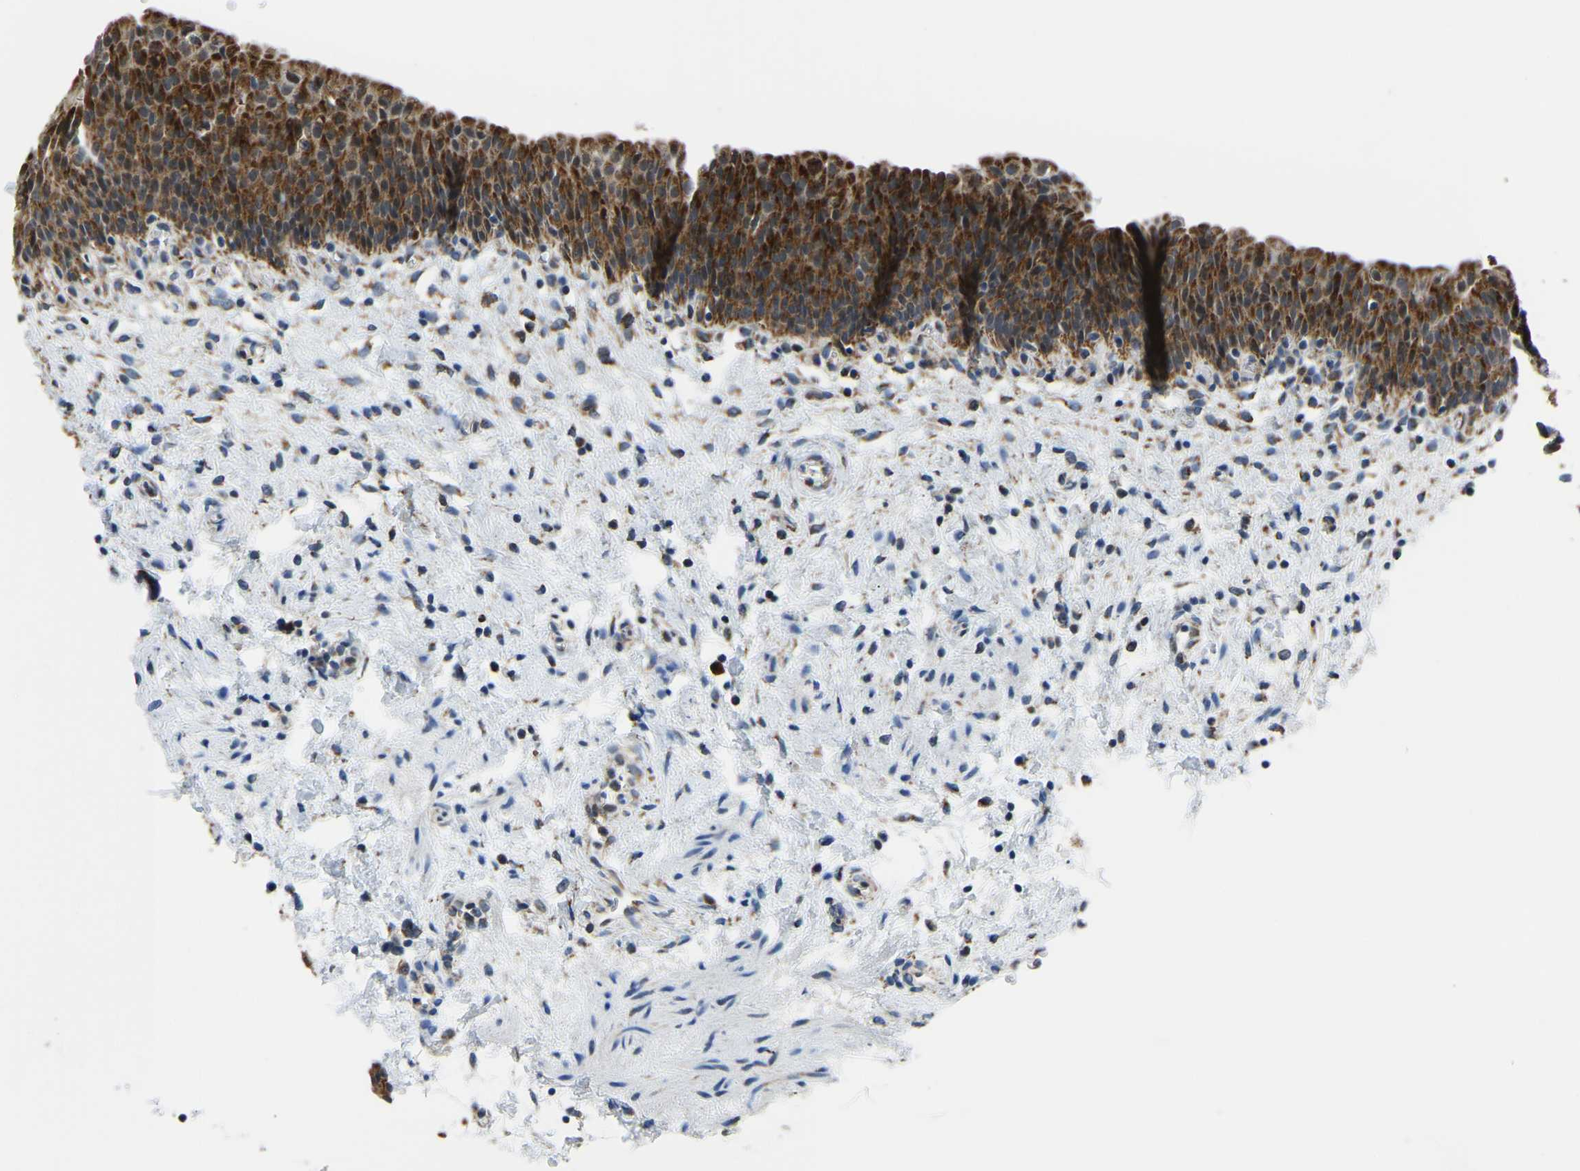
{"staining": {"intensity": "strong", "quantity": ">75%", "location": "cytoplasmic/membranous"}, "tissue": "urinary bladder", "cell_type": "Urothelial cells", "image_type": "normal", "snomed": [{"axis": "morphology", "description": "Normal tissue, NOS"}, {"axis": "topography", "description": "Urinary bladder"}], "caption": "The photomicrograph exhibits immunohistochemical staining of unremarkable urinary bladder. There is strong cytoplasmic/membranous positivity is seen in approximately >75% of urothelial cells. (DAB (3,3'-diaminobenzidine) IHC, brown staining for protein, blue staining for nuclei).", "gene": "BNIP3L", "patient": {"sex": "male", "age": 37}}